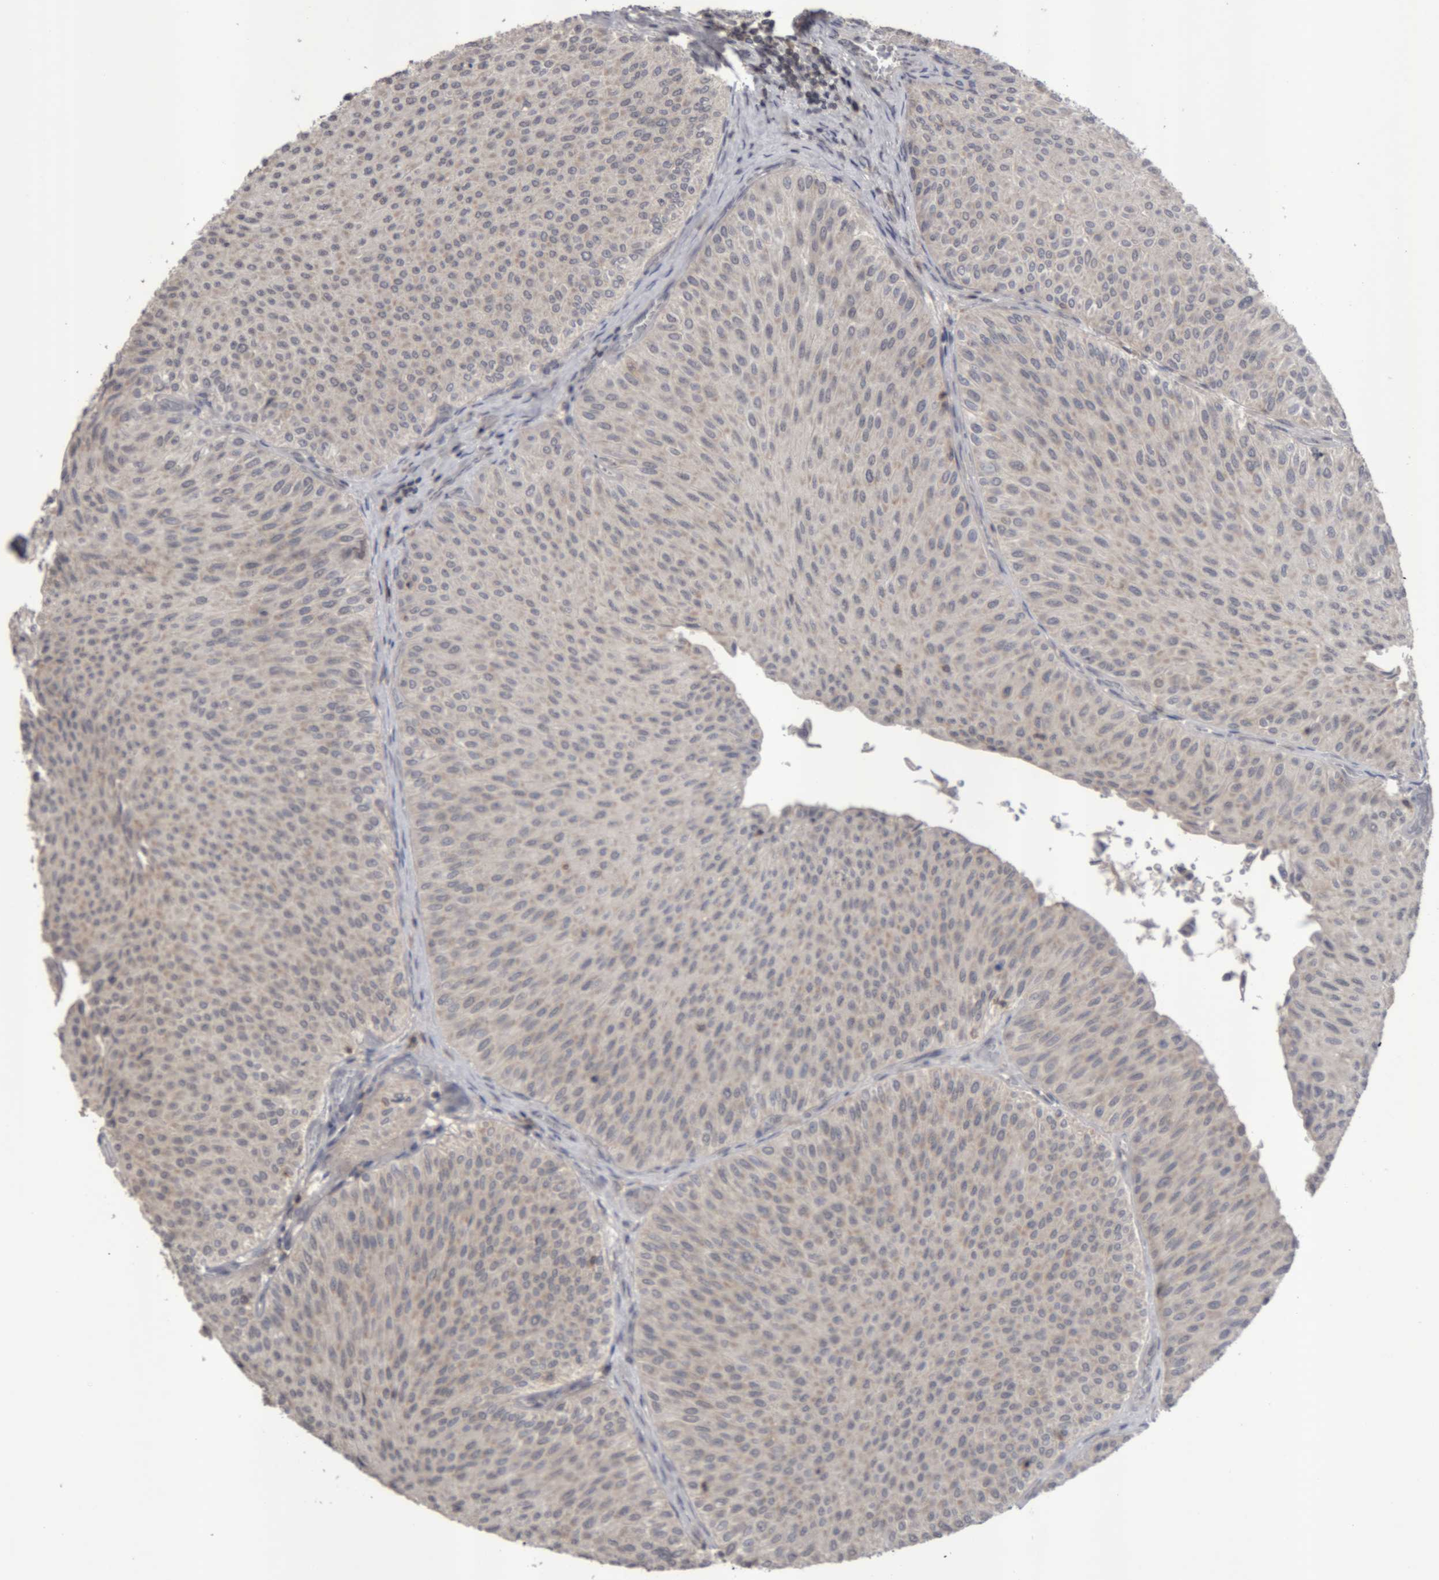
{"staining": {"intensity": "weak", "quantity": "<25%", "location": "cytoplasmic/membranous"}, "tissue": "urothelial cancer", "cell_type": "Tumor cells", "image_type": "cancer", "snomed": [{"axis": "morphology", "description": "Urothelial carcinoma, Low grade"}, {"axis": "topography", "description": "Urinary bladder"}], "caption": "This is an IHC histopathology image of human urothelial cancer. There is no expression in tumor cells.", "gene": "NFATC2", "patient": {"sex": "male", "age": 78}}